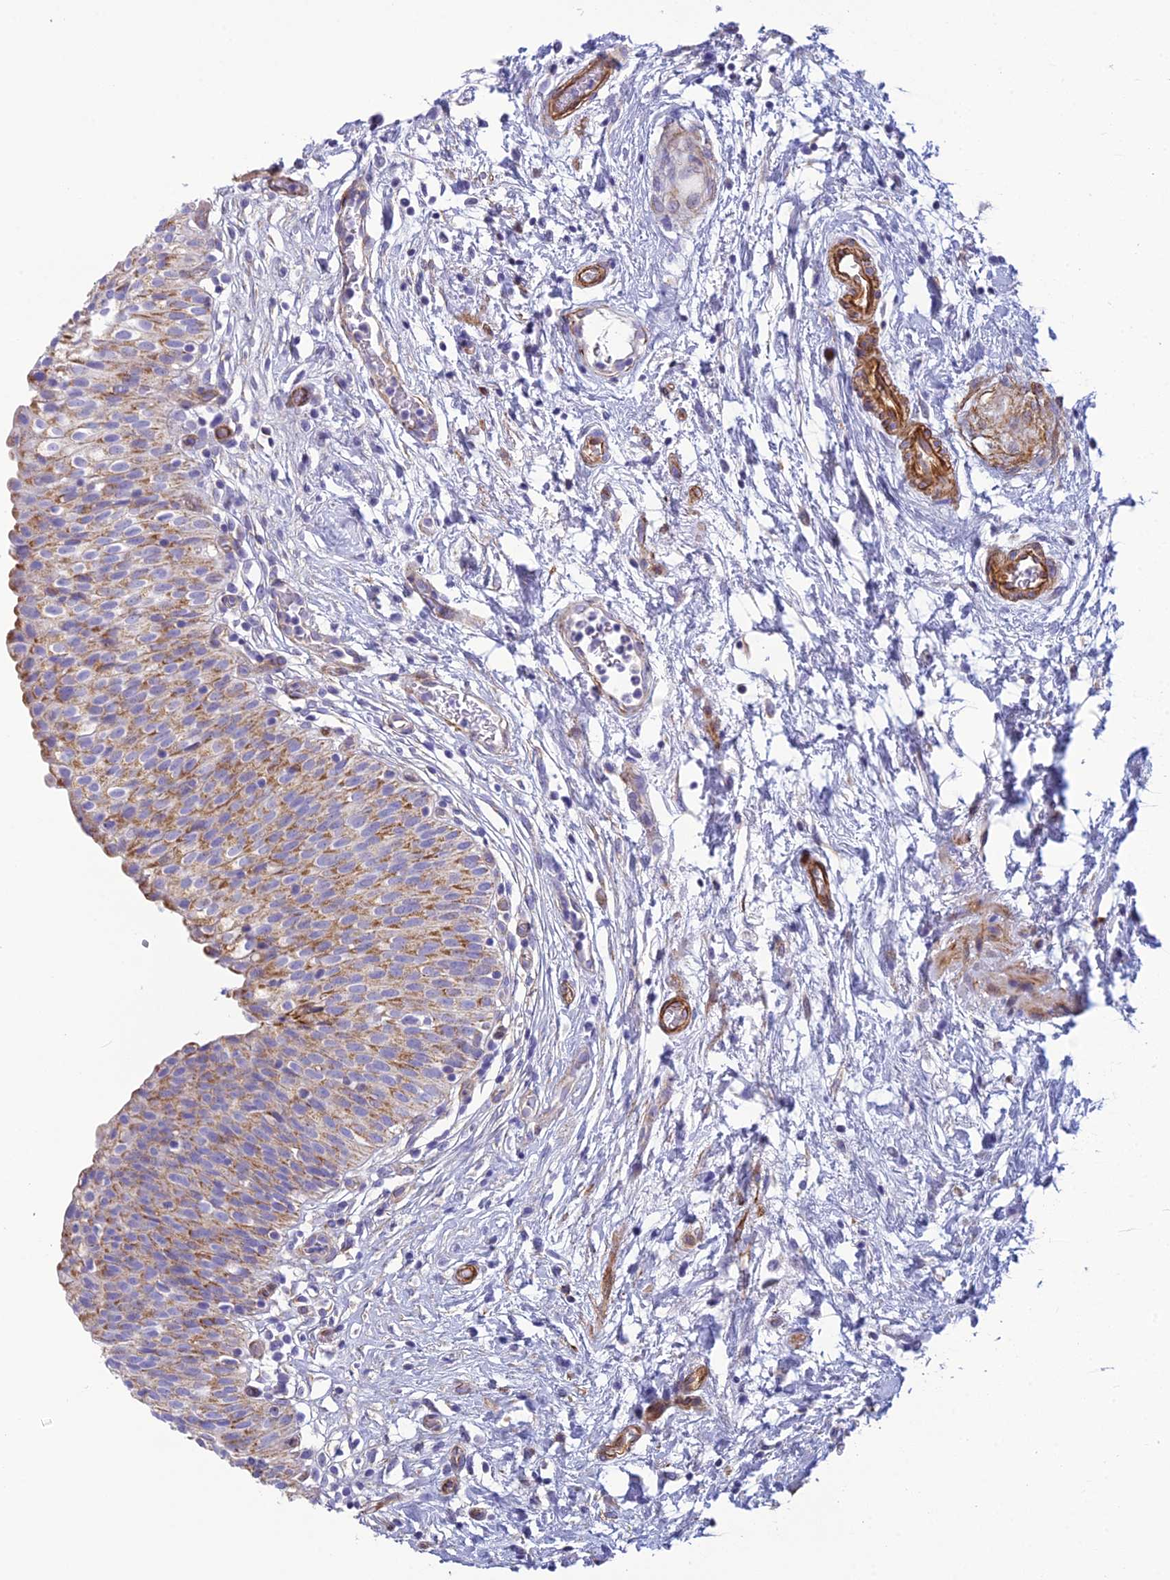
{"staining": {"intensity": "moderate", "quantity": ">75%", "location": "cytoplasmic/membranous"}, "tissue": "urinary bladder", "cell_type": "Urothelial cells", "image_type": "normal", "snomed": [{"axis": "morphology", "description": "Normal tissue, NOS"}, {"axis": "topography", "description": "Urinary bladder"}], "caption": "High-magnification brightfield microscopy of unremarkable urinary bladder stained with DAB (3,3'-diaminobenzidine) (brown) and counterstained with hematoxylin (blue). urothelial cells exhibit moderate cytoplasmic/membranous expression is identified in about>75% of cells.", "gene": "POMGNT1", "patient": {"sex": "male", "age": 55}}